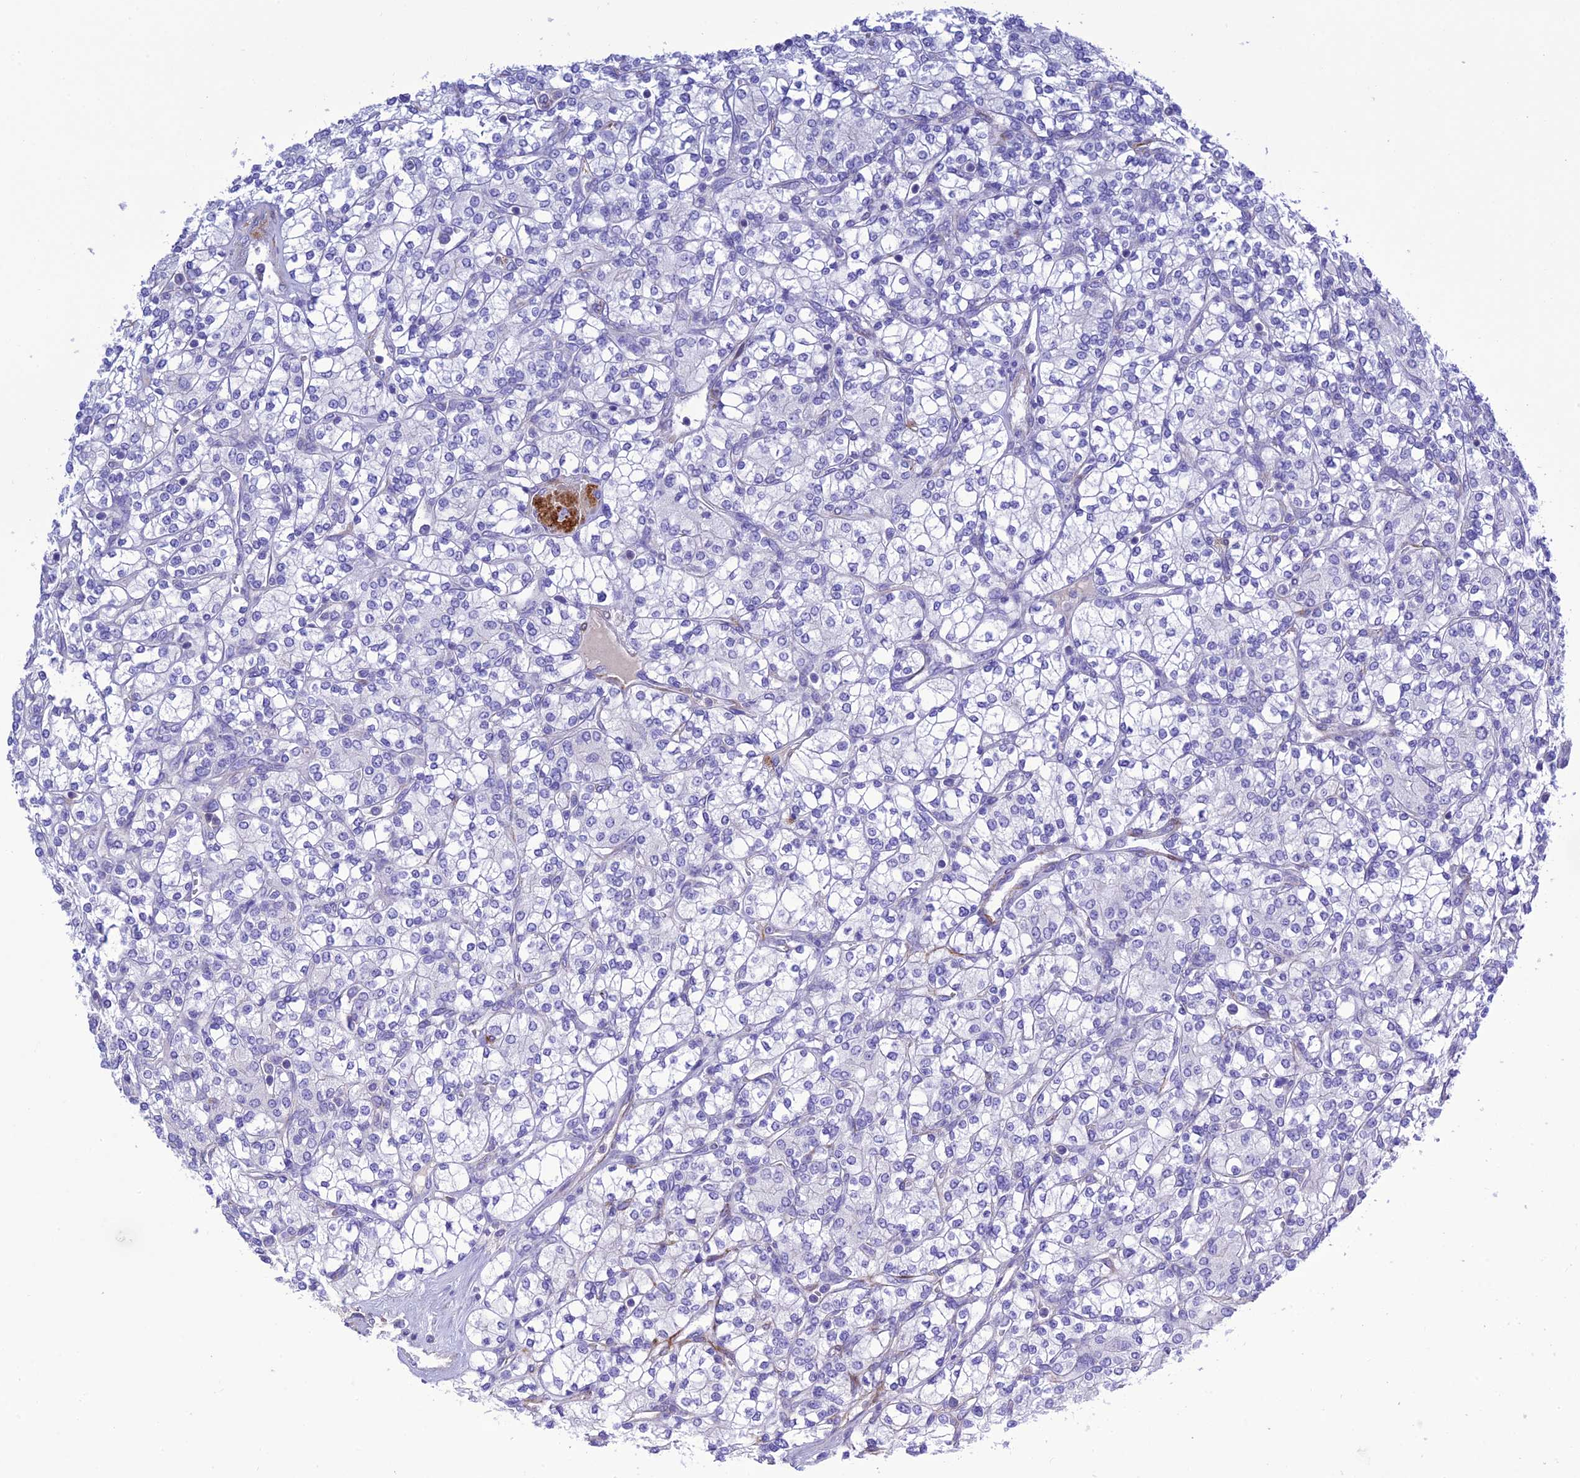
{"staining": {"intensity": "negative", "quantity": "none", "location": "none"}, "tissue": "renal cancer", "cell_type": "Tumor cells", "image_type": "cancer", "snomed": [{"axis": "morphology", "description": "Adenocarcinoma, NOS"}, {"axis": "topography", "description": "Kidney"}], "caption": "The immunohistochemistry (IHC) micrograph has no significant staining in tumor cells of renal cancer (adenocarcinoma) tissue. (Stains: DAB immunohistochemistry with hematoxylin counter stain, Microscopy: brightfield microscopy at high magnification).", "gene": "FRA10AC1", "patient": {"sex": "male", "age": 77}}